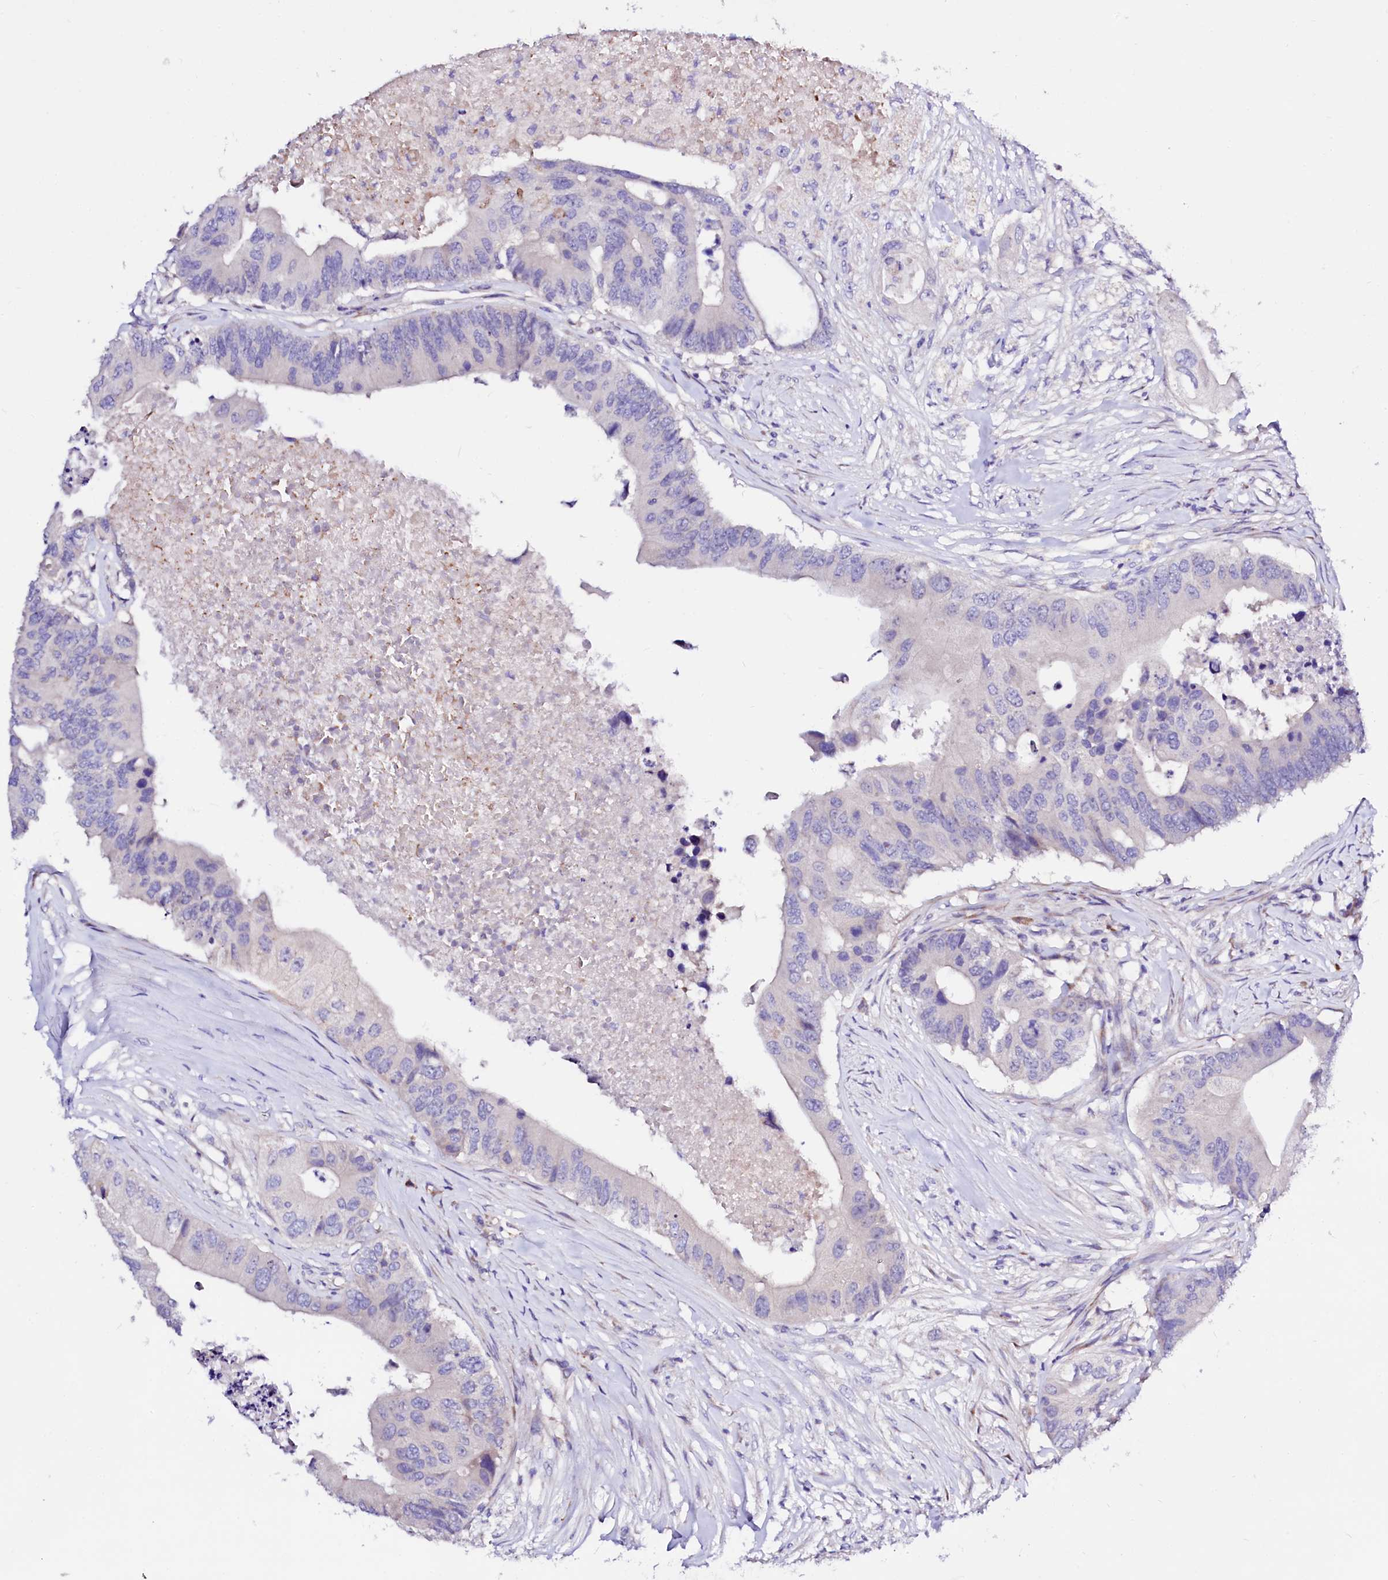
{"staining": {"intensity": "negative", "quantity": "none", "location": "none"}, "tissue": "colorectal cancer", "cell_type": "Tumor cells", "image_type": "cancer", "snomed": [{"axis": "morphology", "description": "Adenocarcinoma, NOS"}, {"axis": "topography", "description": "Colon"}], "caption": "Immunohistochemistry (IHC) of colorectal cancer displays no positivity in tumor cells.", "gene": "BTBD16", "patient": {"sex": "male", "age": 71}}